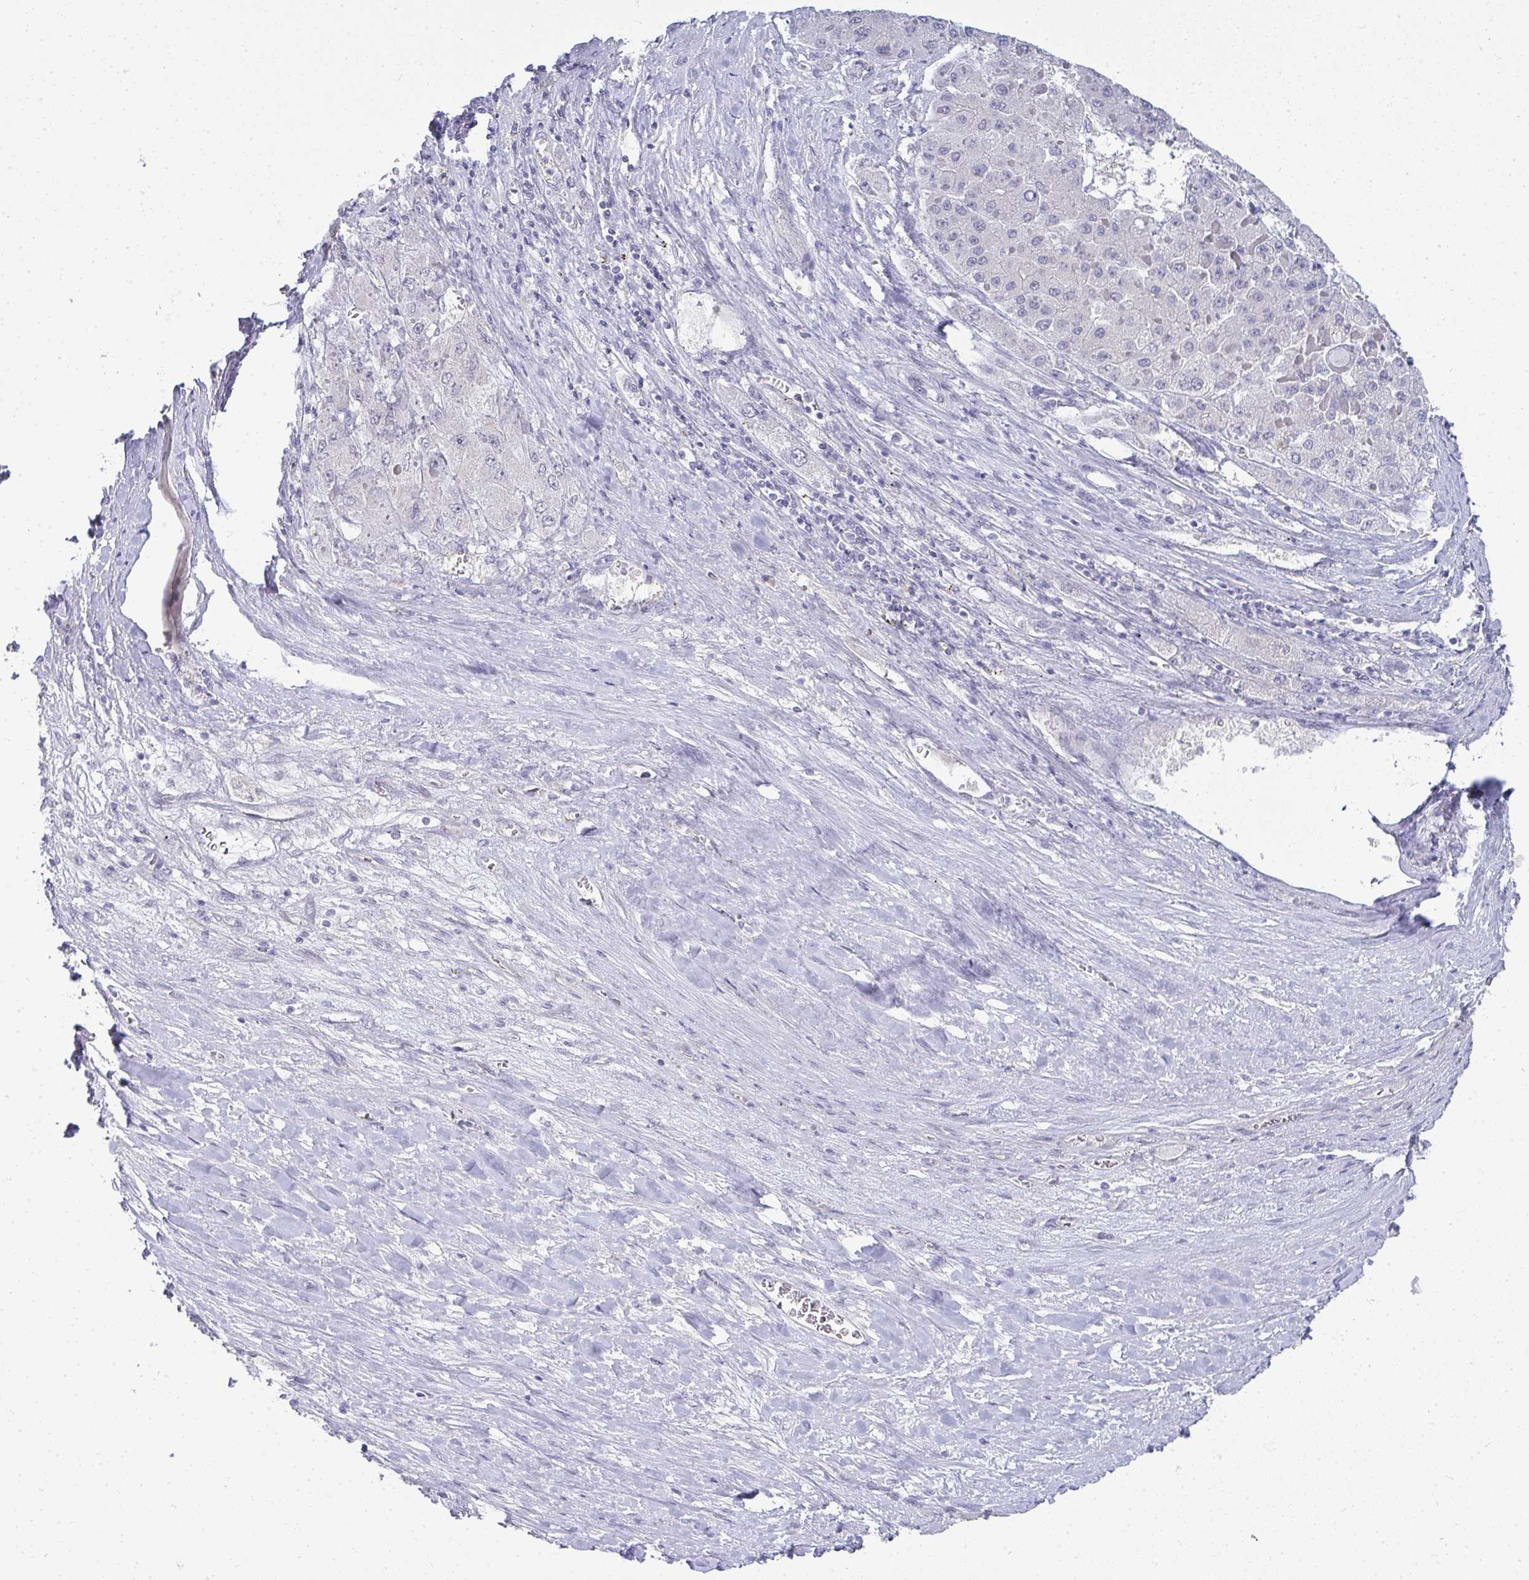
{"staining": {"intensity": "negative", "quantity": "none", "location": "none"}, "tissue": "liver cancer", "cell_type": "Tumor cells", "image_type": "cancer", "snomed": [{"axis": "morphology", "description": "Carcinoma, Hepatocellular, NOS"}, {"axis": "topography", "description": "Liver"}], "caption": "Immunohistochemistry (IHC) image of human liver cancer (hepatocellular carcinoma) stained for a protein (brown), which shows no positivity in tumor cells.", "gene": "TMEM82", "patient": {"sex": "female", "age": 73}}